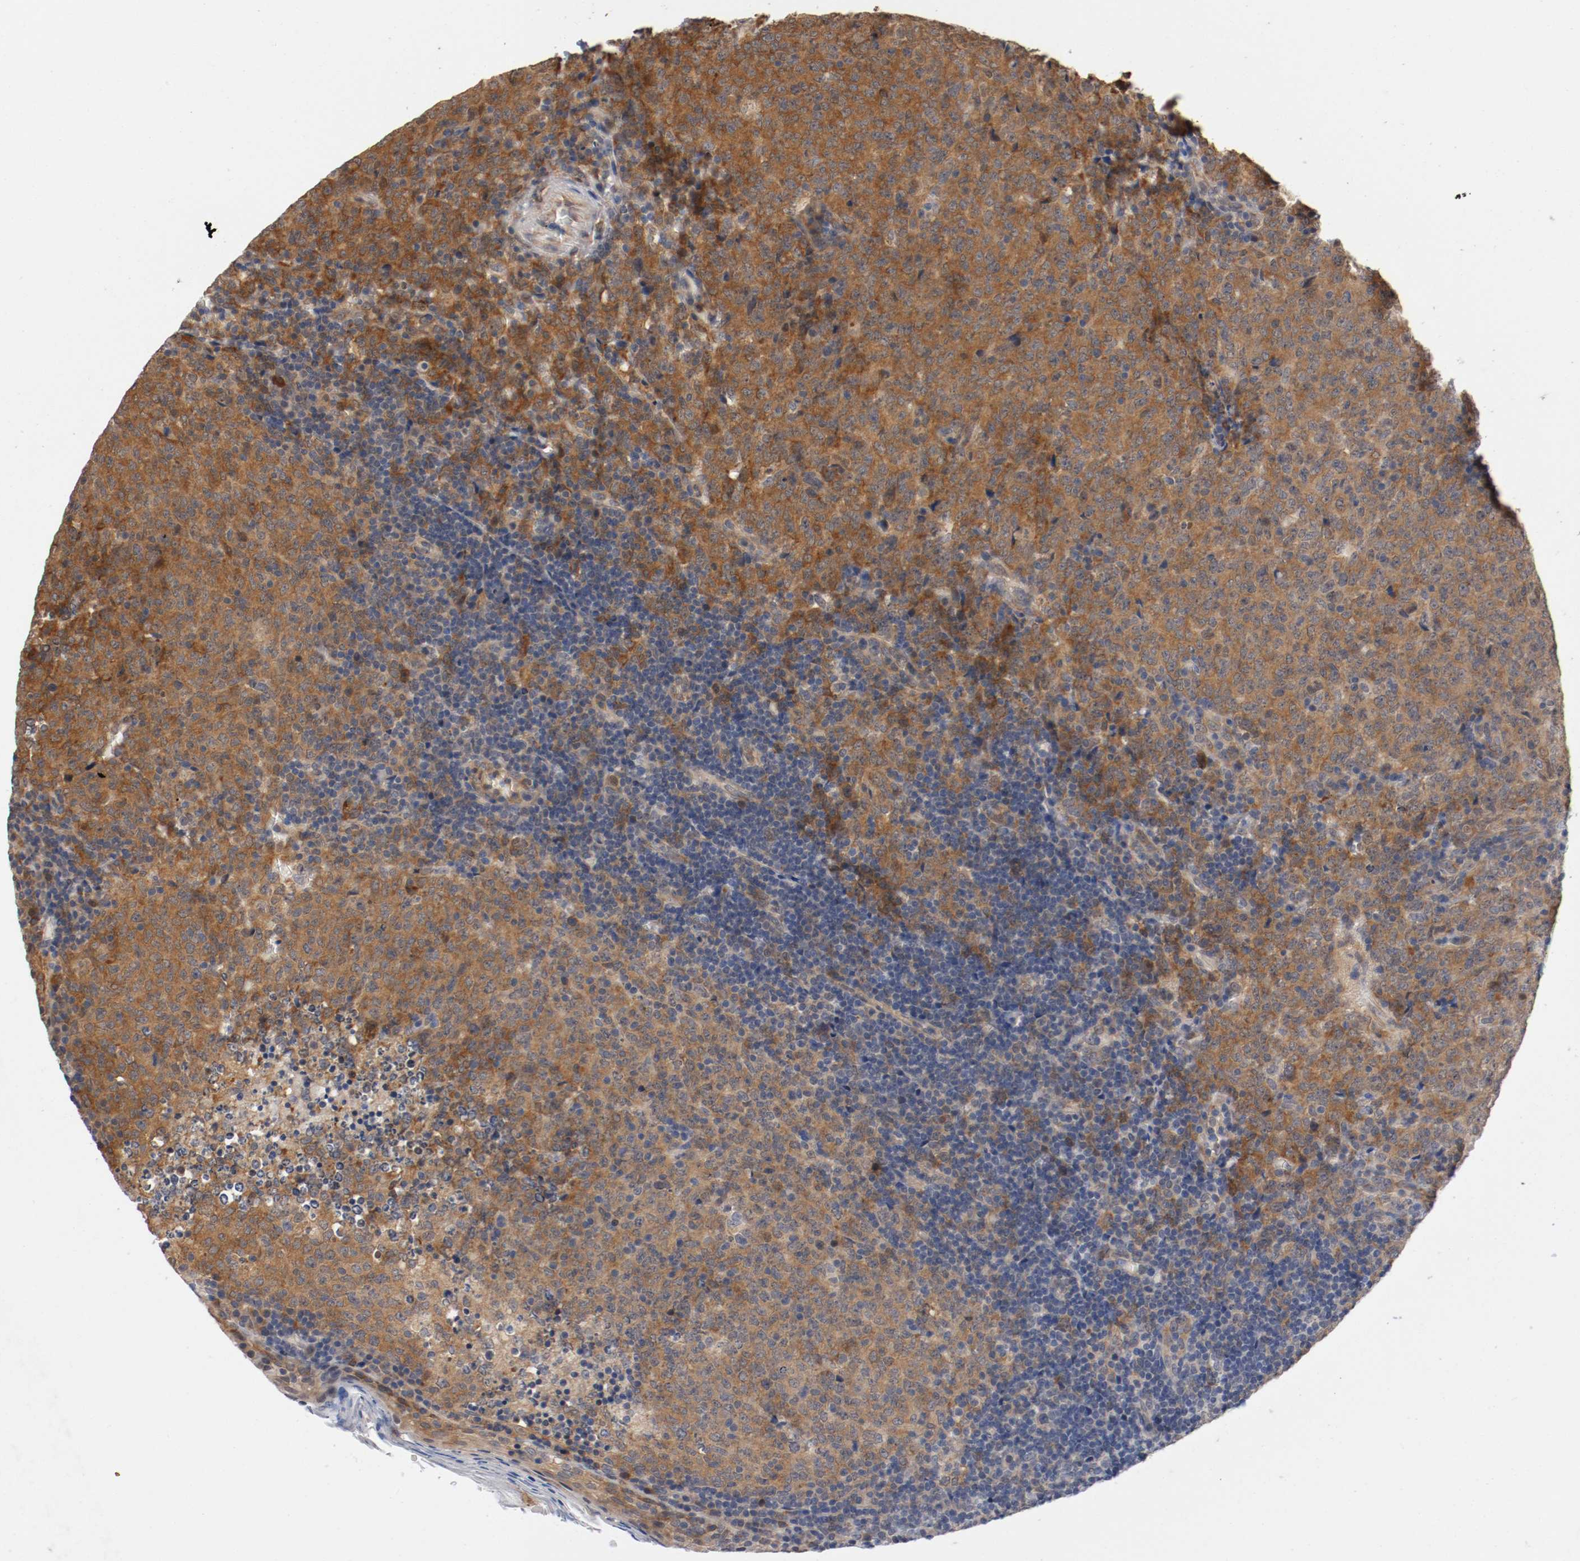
{"staining": {"intensity": "weak", "quantity": "25%-75%", "location": "cytoplasmic/membranous"}, "tissue": "lymphoma", "cell_type": "Tumor cells", "image_type": "cancer", "snomed": [{"axis": "morphology", "description": "Malignant lymphoma, non-Hodgkin's type, High grade"}, {"axis": "topography", "description": "Tonsil"}], "caption": "Brown immunohistochemical staining in human malignant lymphoma, non-Hodgkin's type (high-grade) shows weak cytoplasmic/membranous positivity in about 25%-75% of tumor cells.", "gene": "RBM23", "patient": {"sex": "female", "age": 36}}